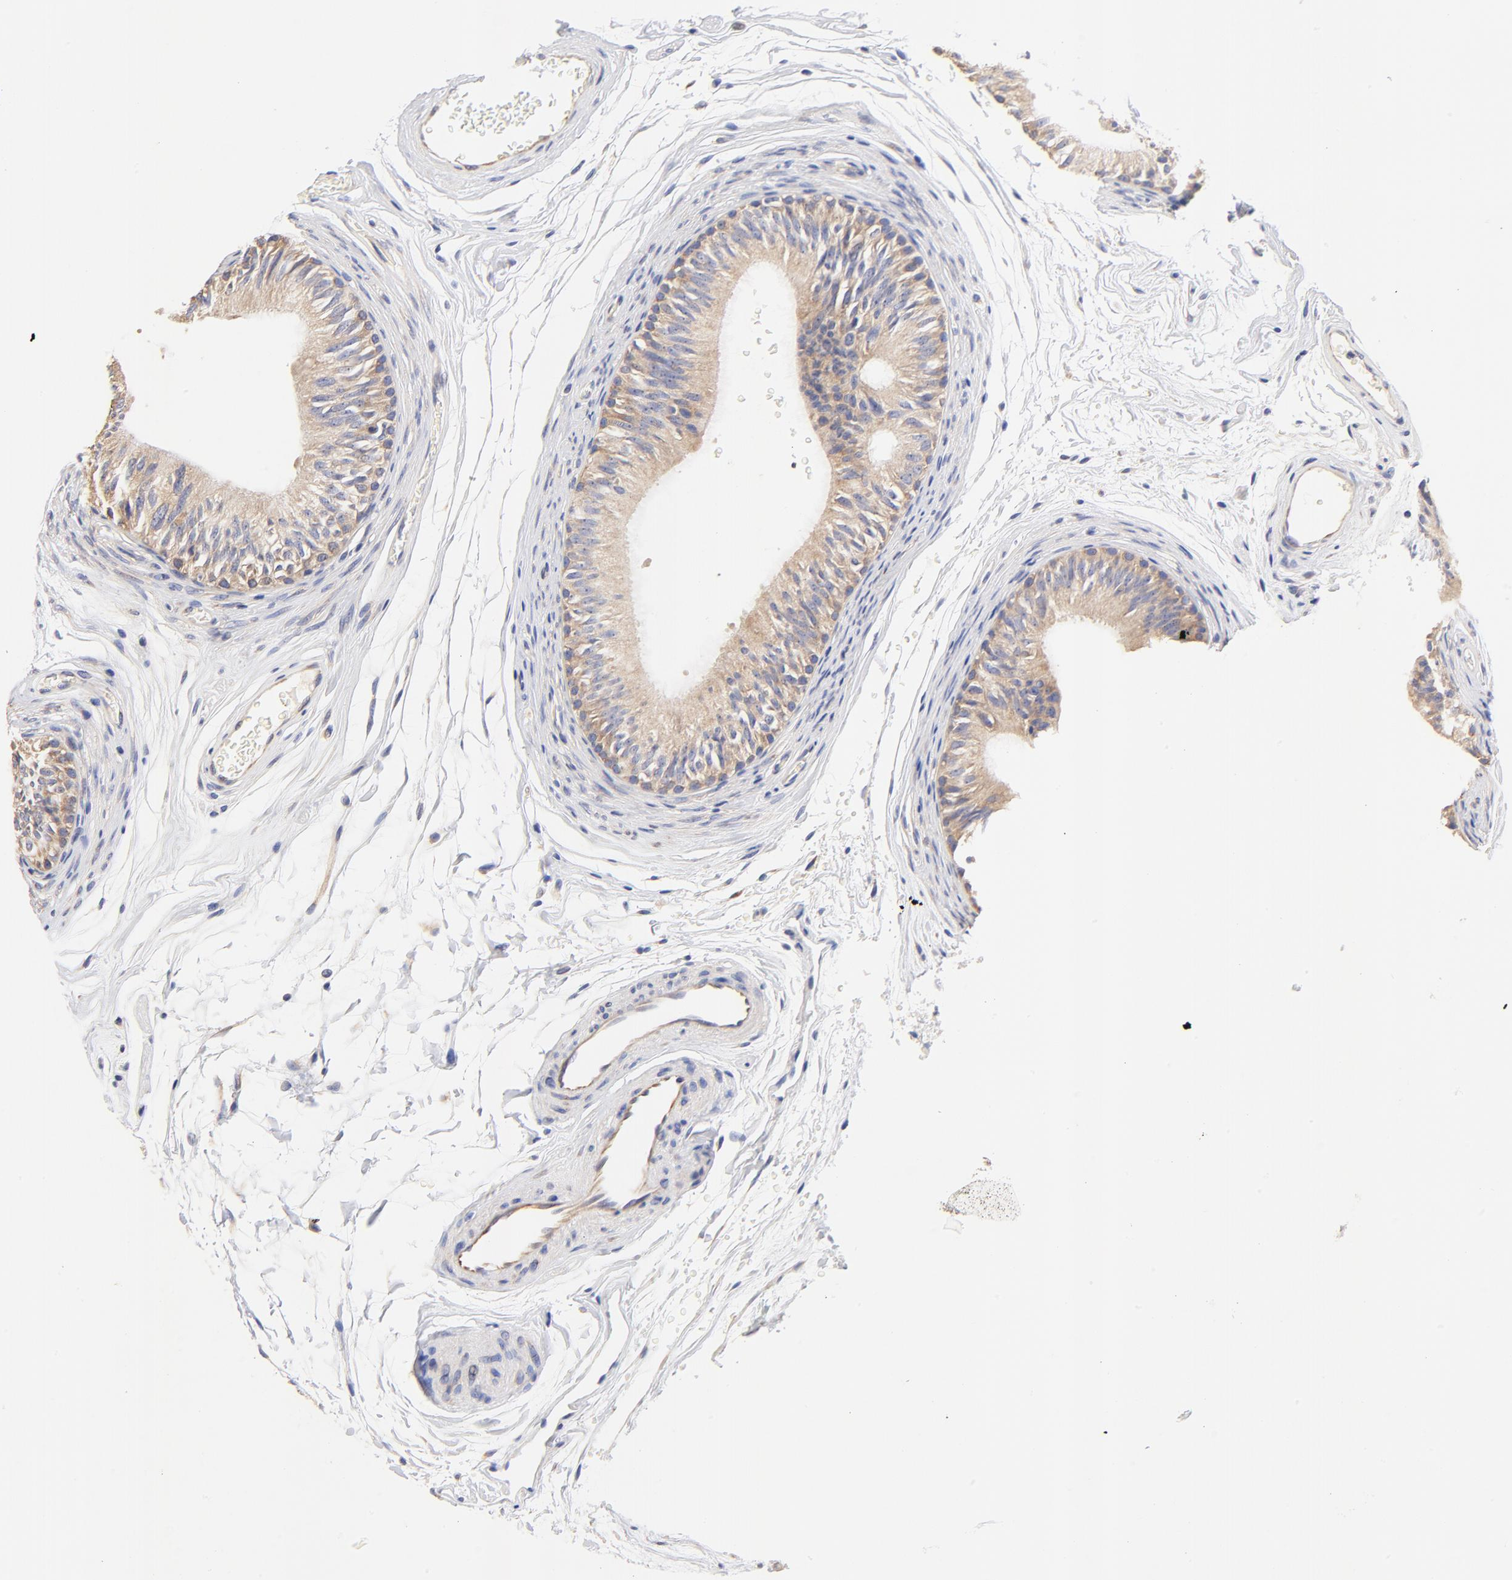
{"staining": {"intensity": "moderate", "quantity": ">75%", "location": "cytoplasmic/membranous"}, "tissue": "epididymis", "cell_type": "Glandular cells", "image_type": "normal", "snomed": [{"axis": "morphology", "description": "Normal tissue, NOS"}, {"axis": "topography", "description": "Testis"}, {"axis": "topography", "description": "Epididymis"}], "caption": "IHC staining of benign epididymis, which shows medium levels of moderate cytoplasmic/membranous staining in about >75% of glandular cells indicating moderate cytoplasmic/membranous protein staining. The staining was performed using DAB (3,3'-diaminobenzidine) (brown) for protein detection and nuclei were counterstained in hematoxylin (blue).", "gene": "HS3ST1", "patient": {"sex": "male", "age": 36}}